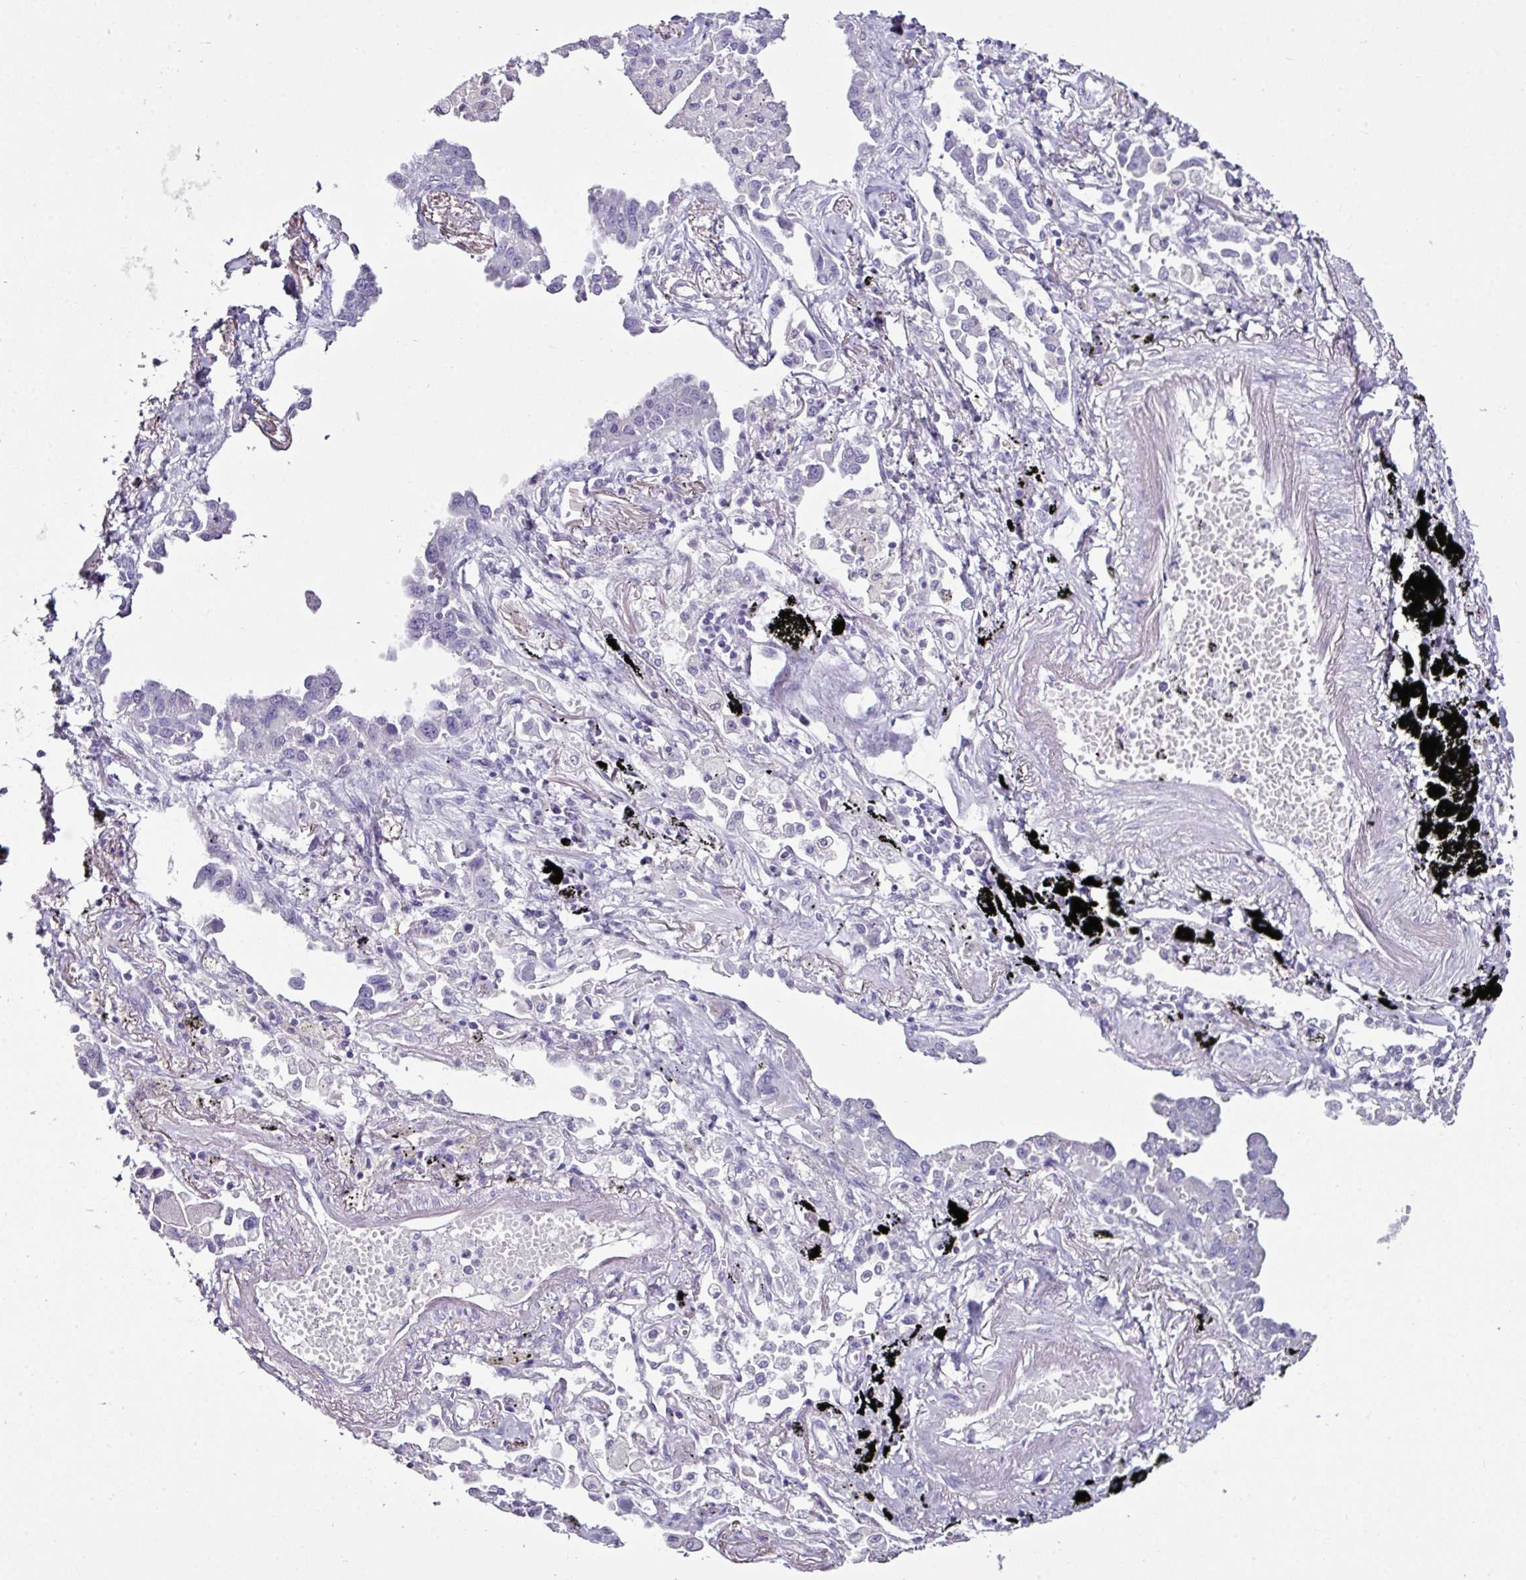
{"staining": {"intensity": "negative", "quantity": "none", "location": "none"}, "tissue": "lung cancer", "cell_type": "Tumor cells", "image_type": "cancer", "snomed": [{"axis": "morphology", "description": "Adenocarcinoma, NOS"}, {"axis": "topography", "description": "Lung"}], "caption": "The photomicrograph demonstrates no staining of tumor cells in lung cancer.", "gene": "GLP2R", "patient": {"sex": "male", "age": 67}}